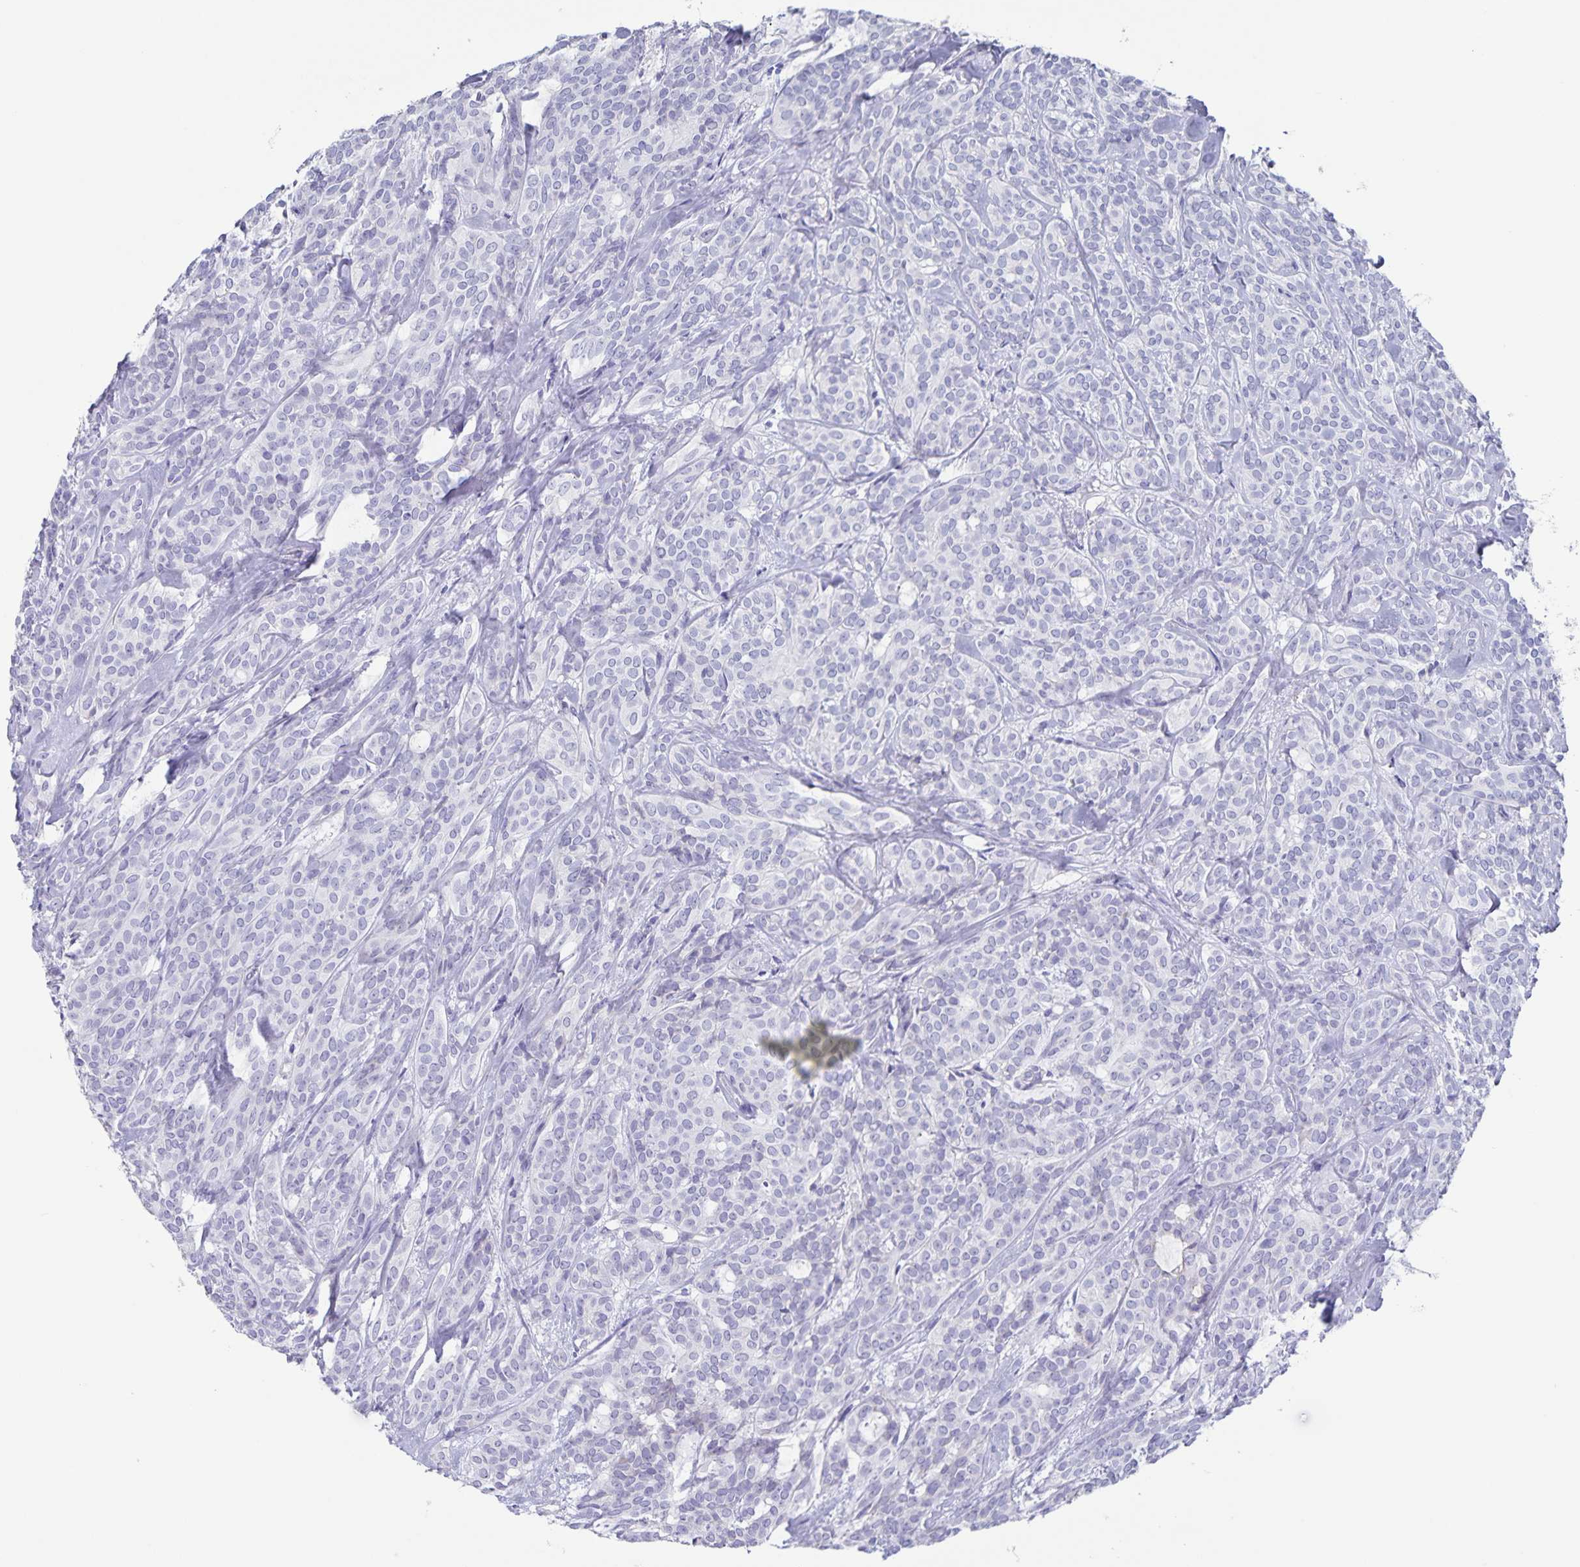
{"staining": {"intensity": "negative", "quantity": "none", "location": "none"}, "tissue": "head and neck cancer", "cell_type": "Tumor cells", "image_type": "cancer", "snomed": [{"axis": "morphology", "description": "Adenocarcinoma, NOS"}, {"axis": "topography", "description": "Head-Neck"}], "caption": "Tumor cells are negative for protein expression in human head and neck cancer.", "gene": "AQP4", "patient": {"sex": "female", "age": 57}}